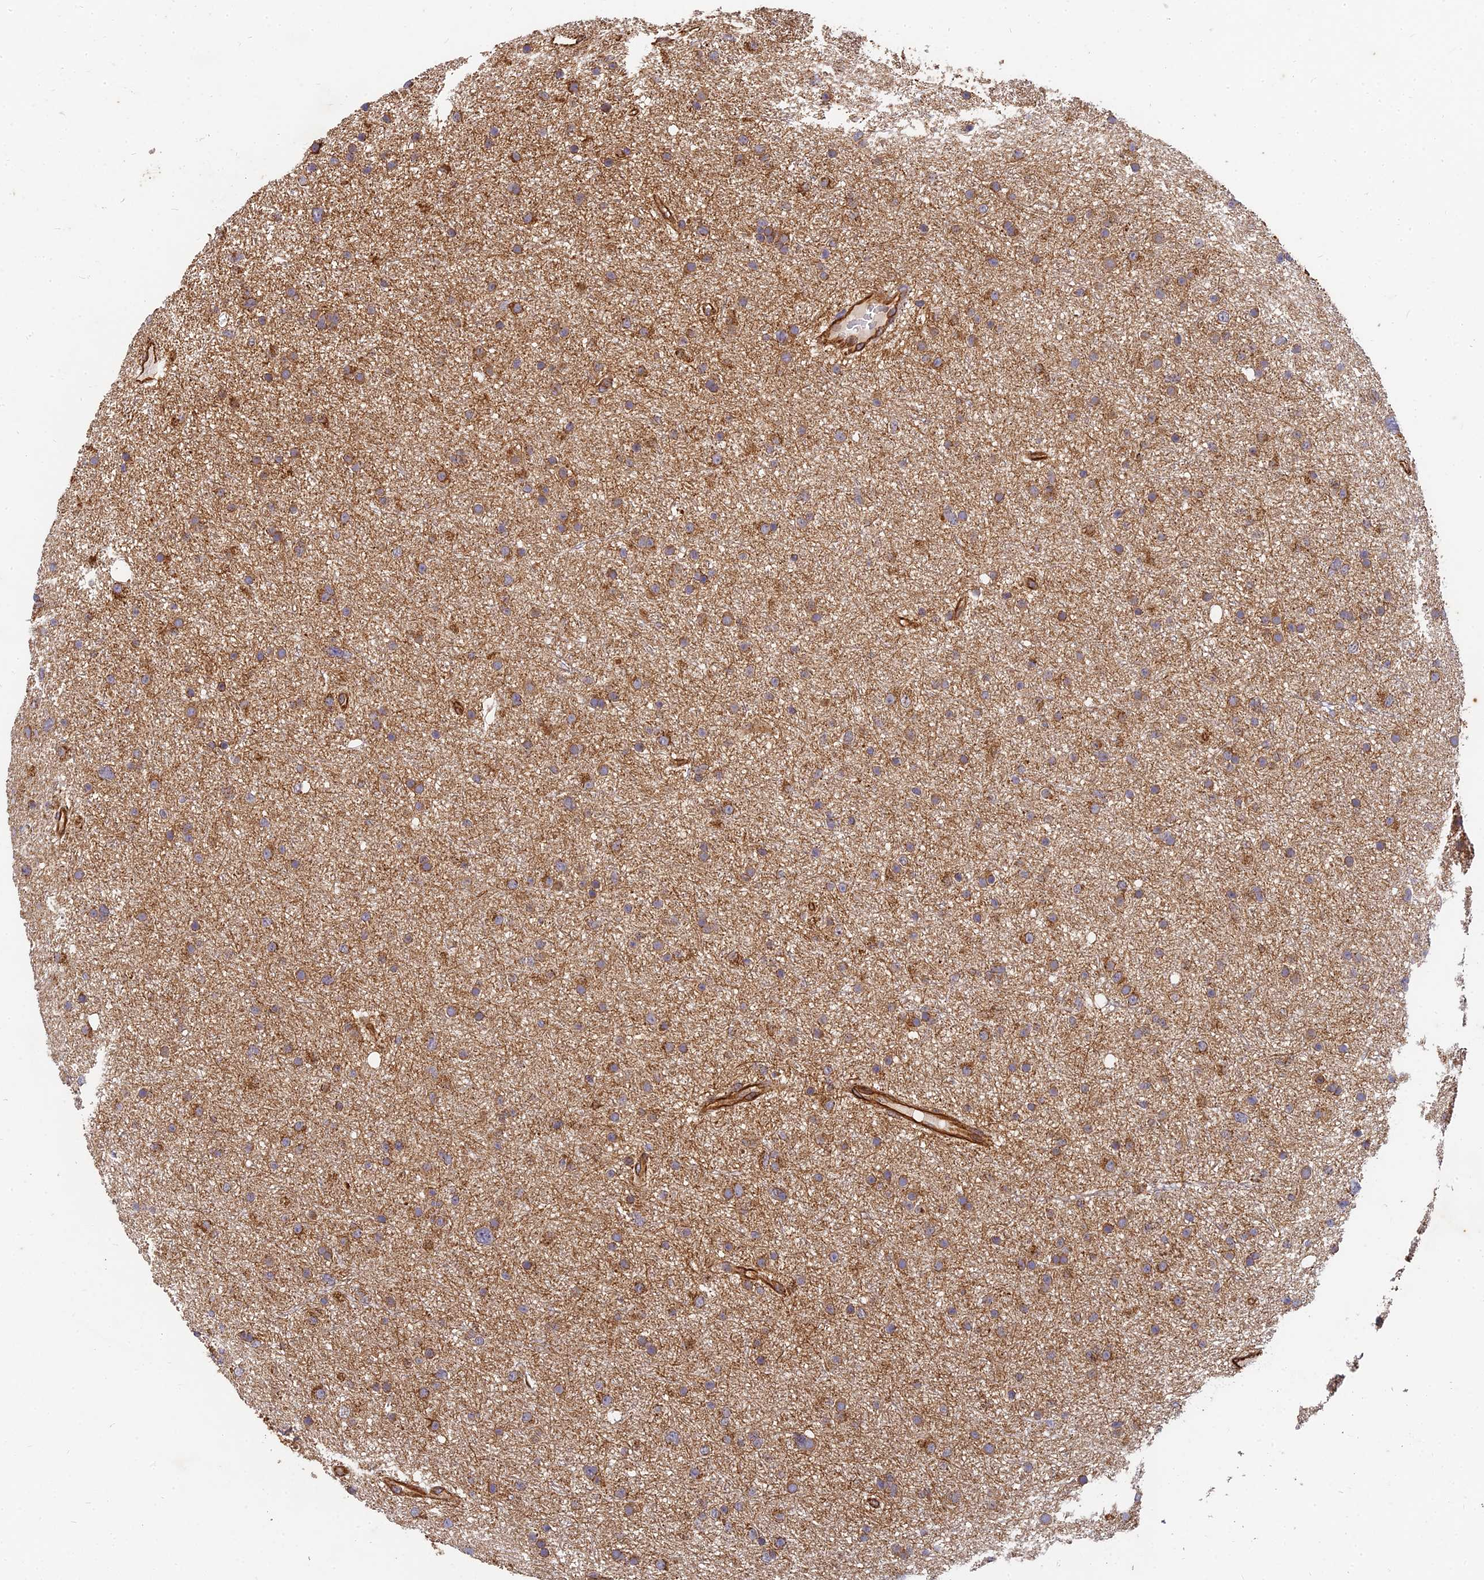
{"staining": {"intensity": "strong", "quantity": "25%-75%", "location": "cytoplasmic/membranous"}, "tissue": "glioma", "cell_type": "Tumor cells", "image_type": "cancer", "snomed": [{"axis": "morphology", "description": "Glioma, malignant, Low grade"}, {"axis": "topography", "description": "Cerebral cortex"}], "caption": "Immunohistochemical staining of human glioma displays high levels of strong cytoplasmic/membranous protein positivity in about 25%-75% of tumor cells.", "gene": "DSTYK", "patient": {"sex": "female", "age": 39}}